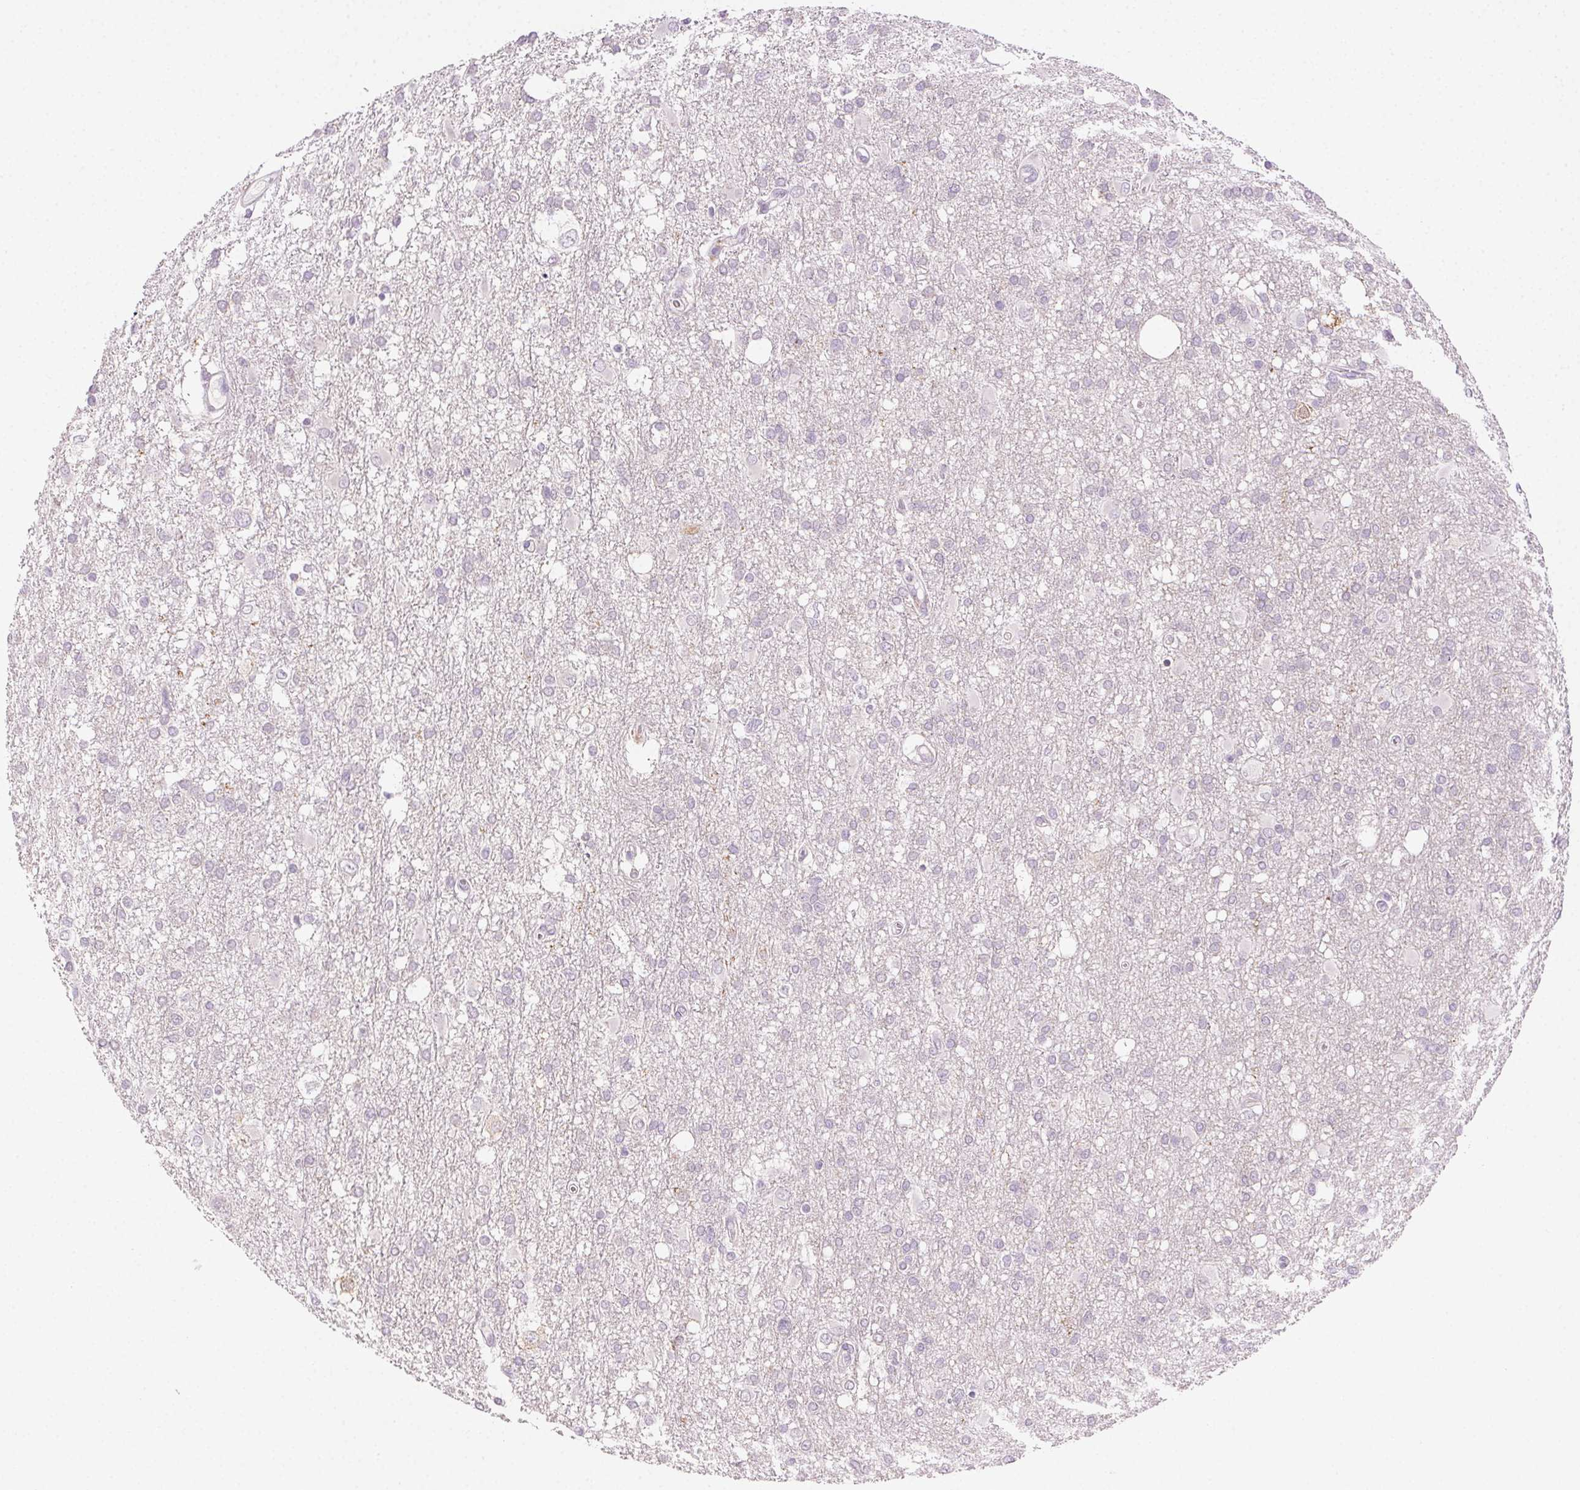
{"staining": {"intensity": "negative", "quantity": "none", "location": "none"}, "tissue": "glioma", "cell_type": "Tumor cells", "image_type": "cancer", "snomed": [{"axis": "morphology", "description": "Glioma, malignant, High grade"}, {"axis": "topography", "description": "Brain"}], "caption": "There is no significant positivity in tumor cells of high-grade glioma (malignant).", "gene": "AKAP5", "patient": {"sex": "male", "age": 61}}